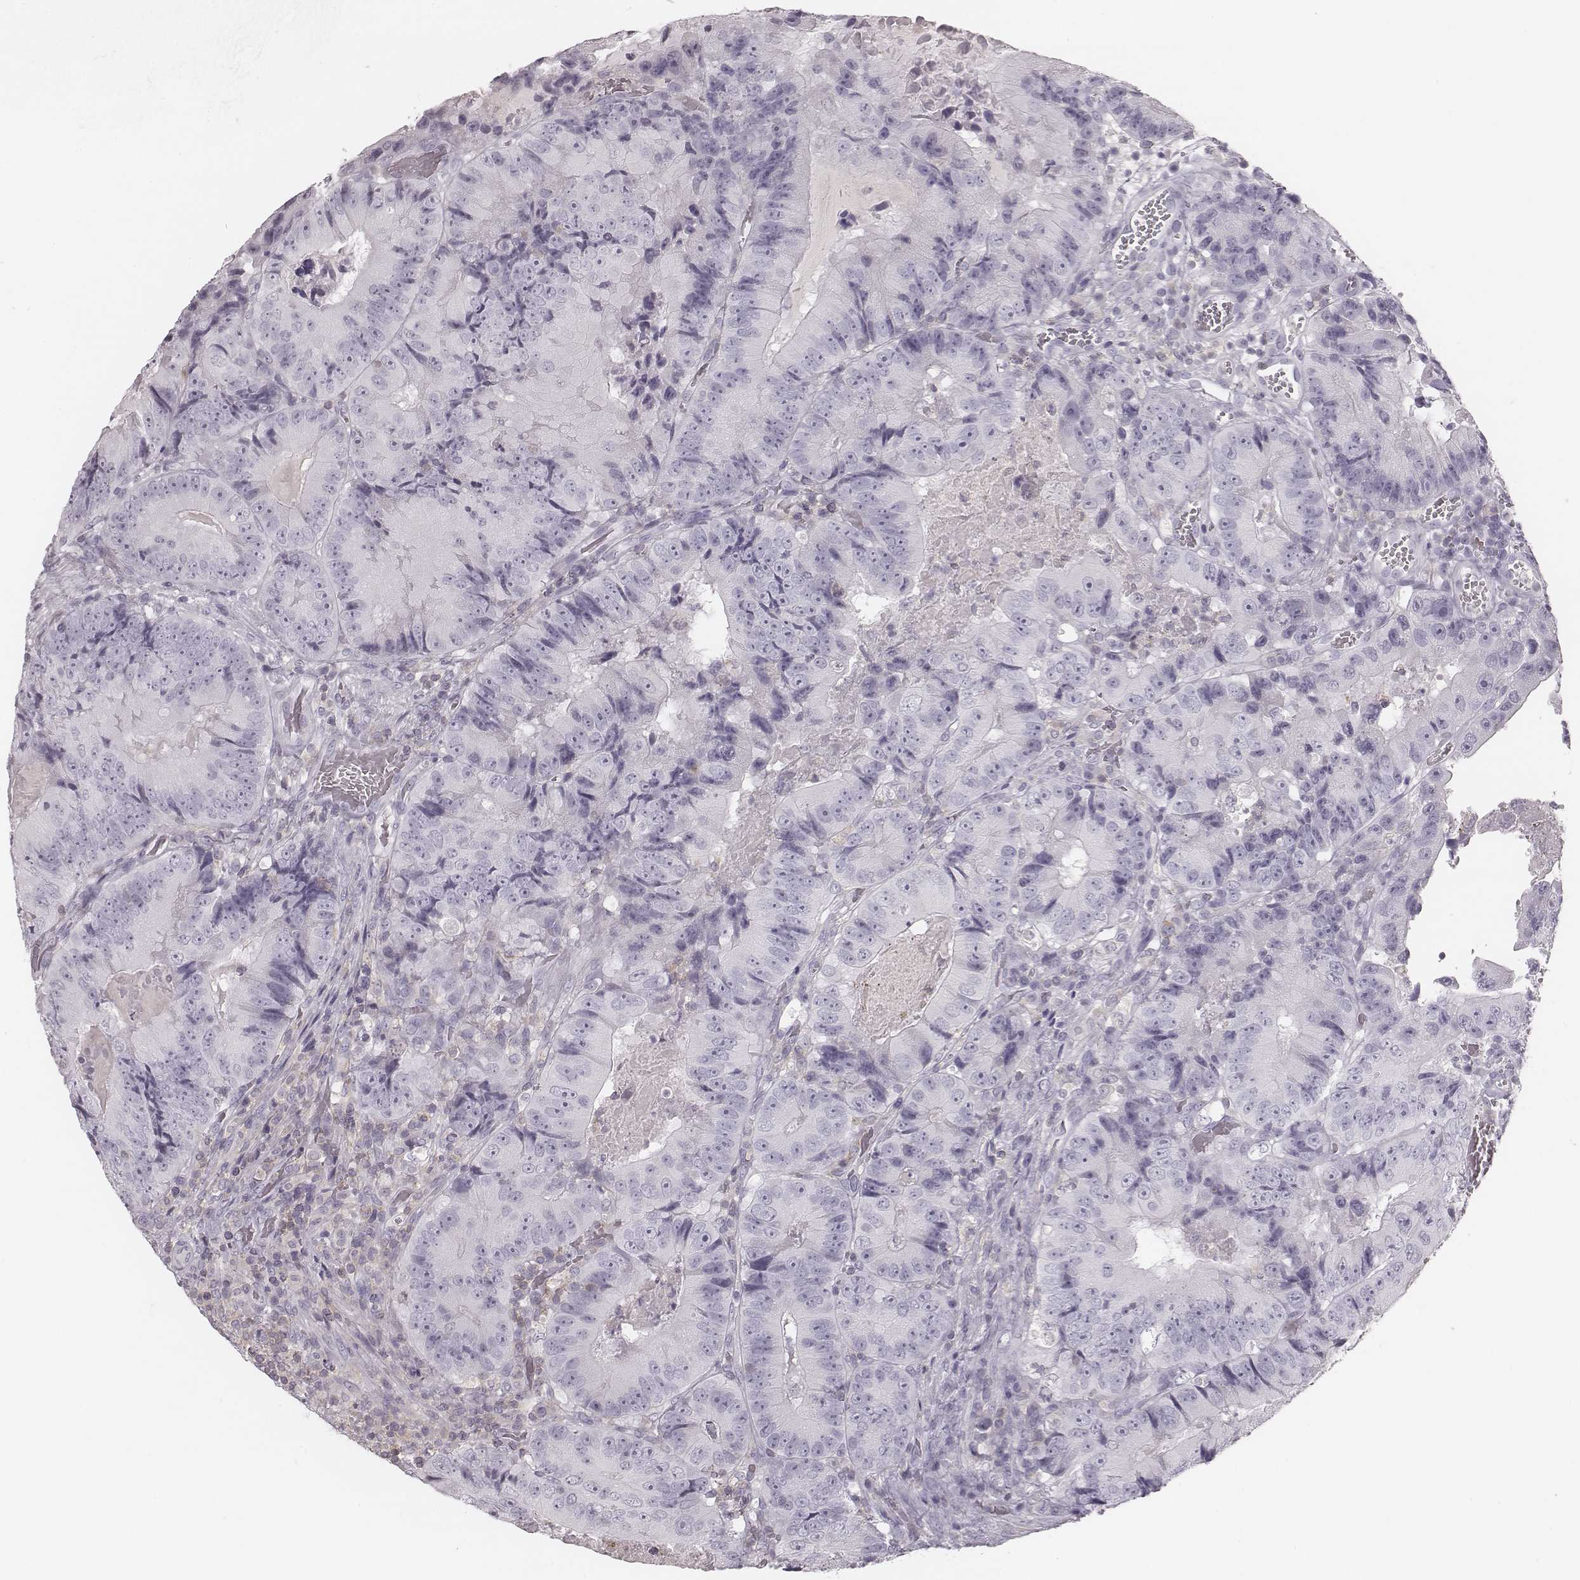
{"staining": {"intensity": "negative", "quantity": "none", "location": "none"}, "tissue": "colorectal cancer", "cell_type": "Tumor cells", "image_type": "cancer", "snomed": [{"axis": "morphology", "description": "Adenocarcinoma, NOS"}, {"axis": "topography", "description": "Colon"}], "caption": "High magnification brightfield microscopy of colorectal cancer stained with DAB (brown) and counterstained with hematoxylin (blue): tumor cells show no significant positivity.", "gene": "ZNF365", "patient": {"sex": "female", "age": 86}}